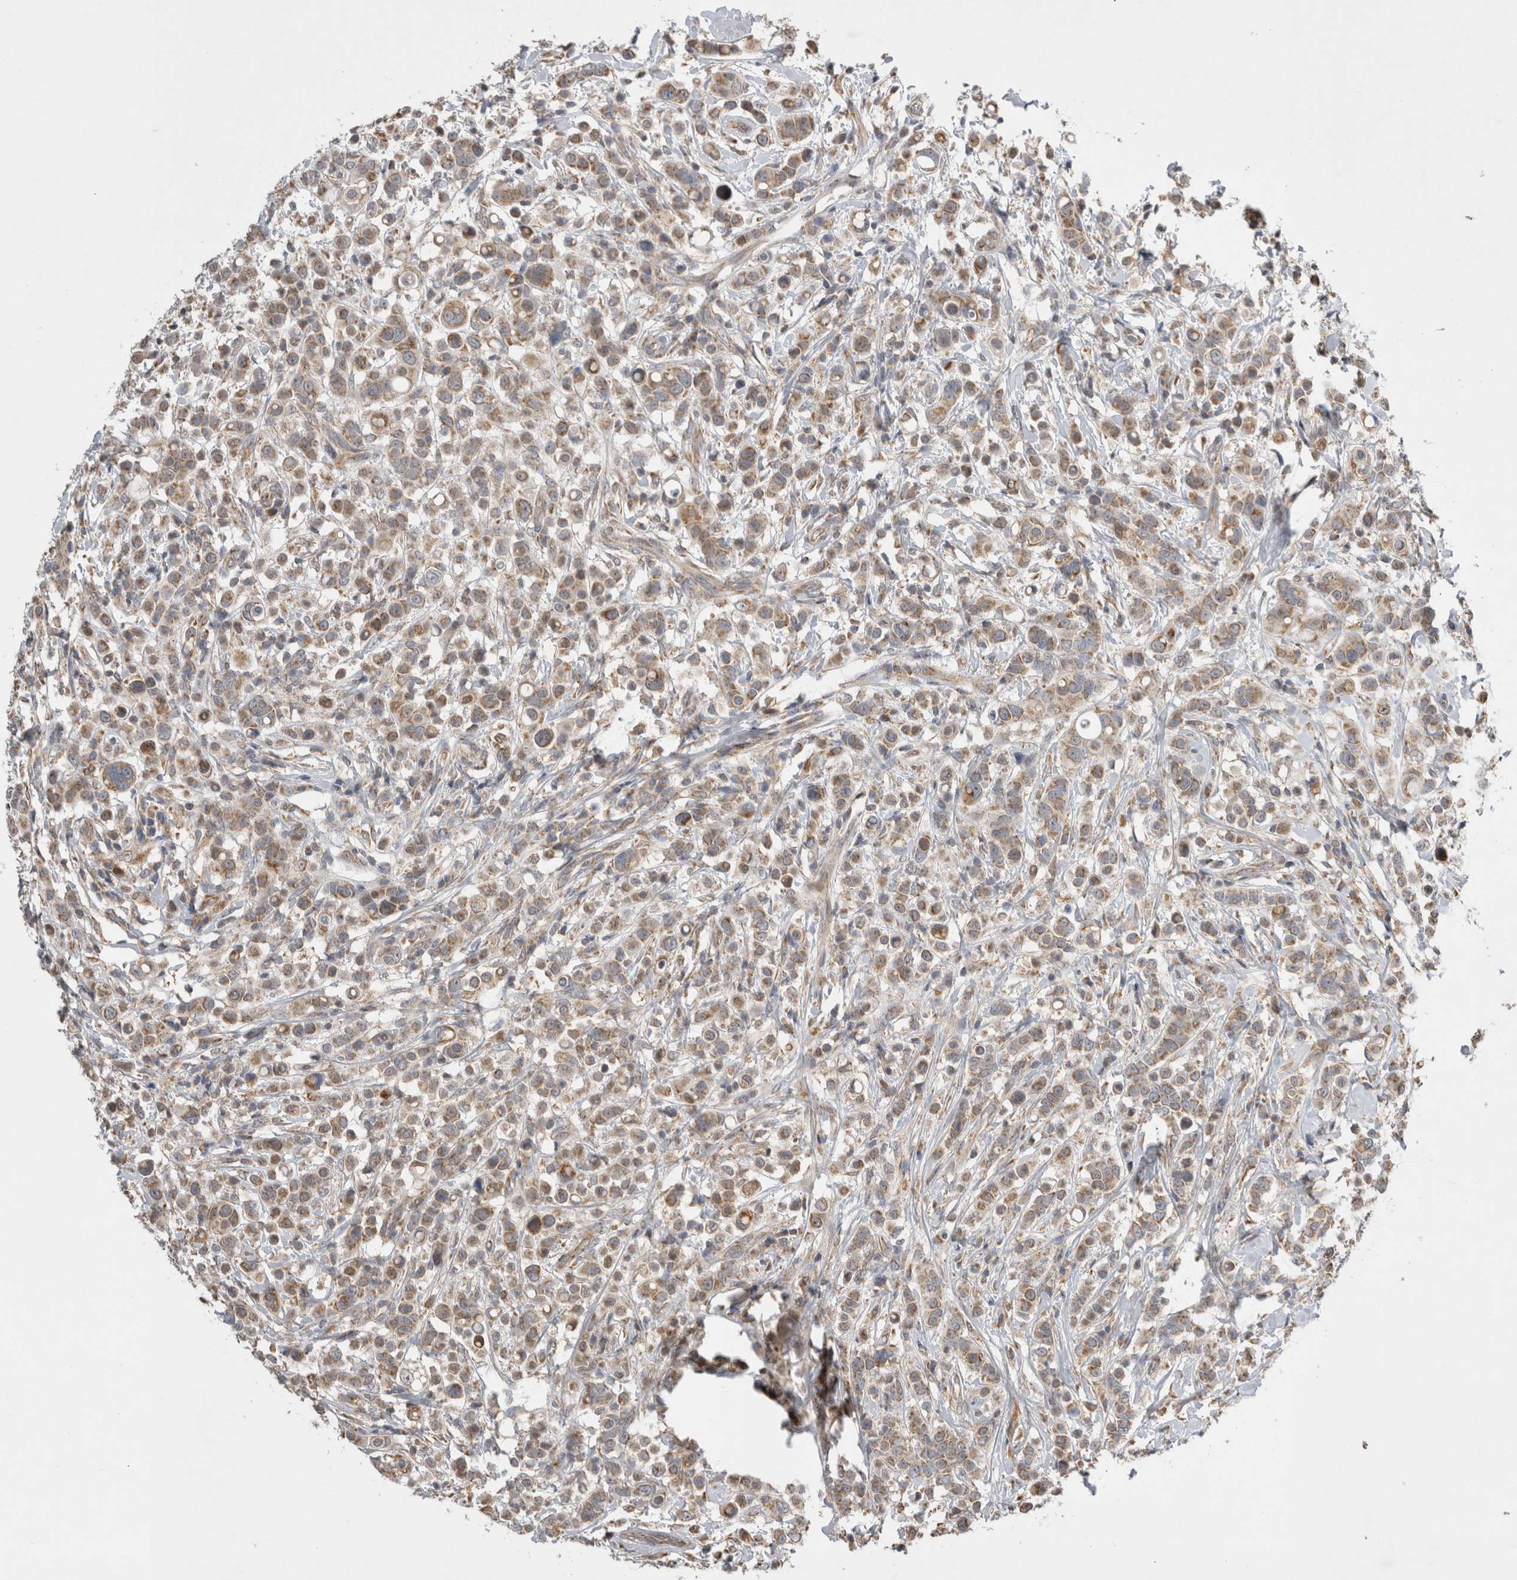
{"staining": {"intensity": "weak", "quantity": ">75%", "location": "cytoplasmic/membranous"}, "tissue": "breast cancer", "cell_type": "Tumor cells", "image_type": "cancer", "snomed": [{"axis": "morphology", "description": "Duct carcinoma"}, {"axis": "topography", "description": "Breast"}], "caption": "A brown stain labels weak cytoplasmic/membranous expression of a protein in human breast infiltrating ductal carcinoma tumor cells.", "gene": "KCNIP1", "patient": {"sex": "female", "age": 27}}